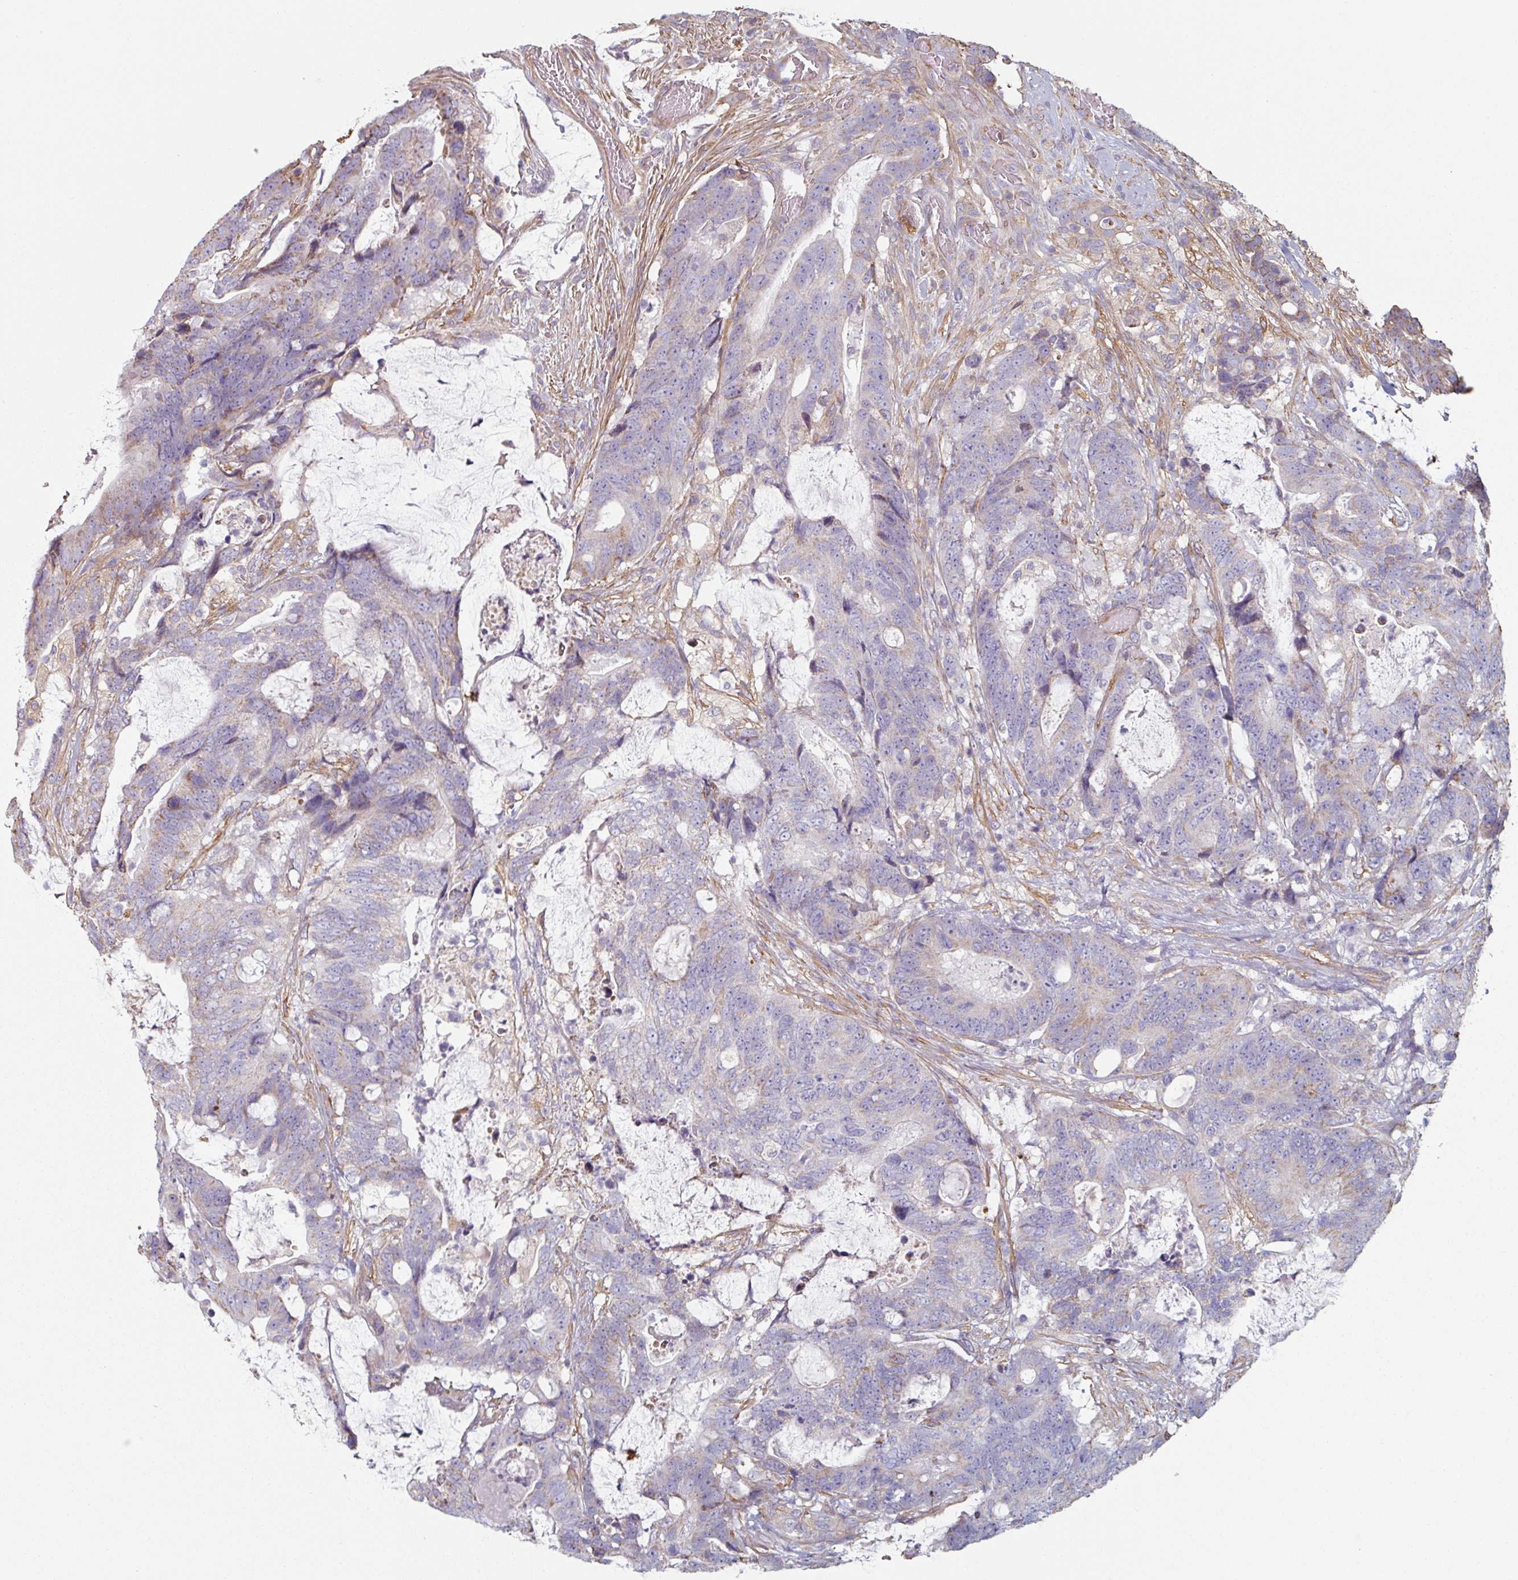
{"staining": {"intensity": "negative", "quantity": "none", "location": "none"}, "tissue": "colorectal cancer", "cell_type": "Tumor cells", "image_type": "cancer", "snomed": [{"axis": "morphology", "description": "Adenocarcinoma, NOS"}, {"axis": "topography", "description": "Colon"}], "caption": "There is no significant expression in tumor cells of colorectal cancer.", "gene": "GSTA4", "patient": {"sex": "female", "age": 82}}